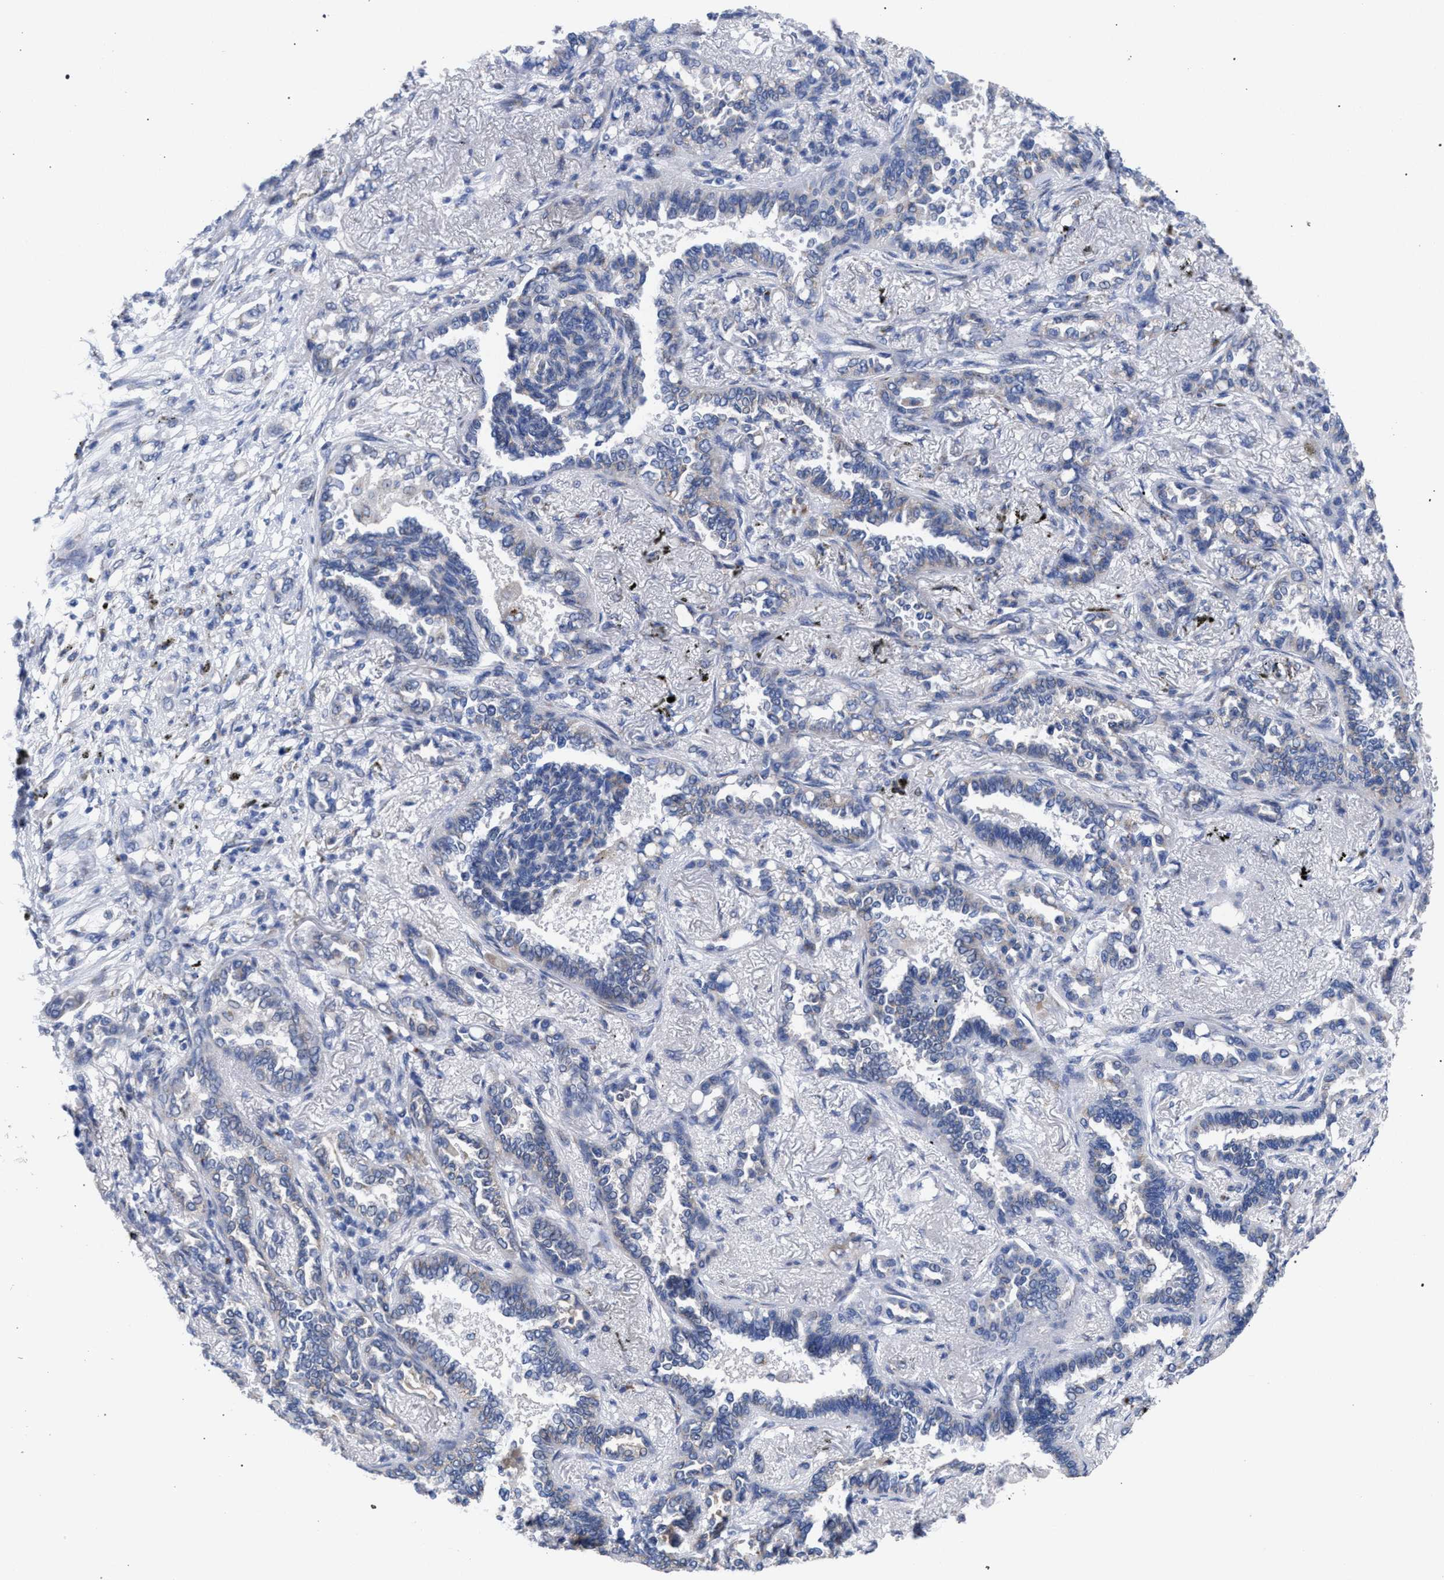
{"staining": {"intensity": "negative", "quantity": "none", "location": "none"}, "tissue": "lung cancer", "cell_type": "Tumor cells", "image_type": "cancer", "snomed": [{"axis": "morphology", "description": "Adenocarcinoma, NOS"}, {"axis": "topography", "description": "Lung"}], "caption": "Lung adenocarcinoma was stained to show a protein in brown. There is no significant expression in tumor cells.", "gene": "GOLGA2", "patient": {"sex": "male", "age": 59}}